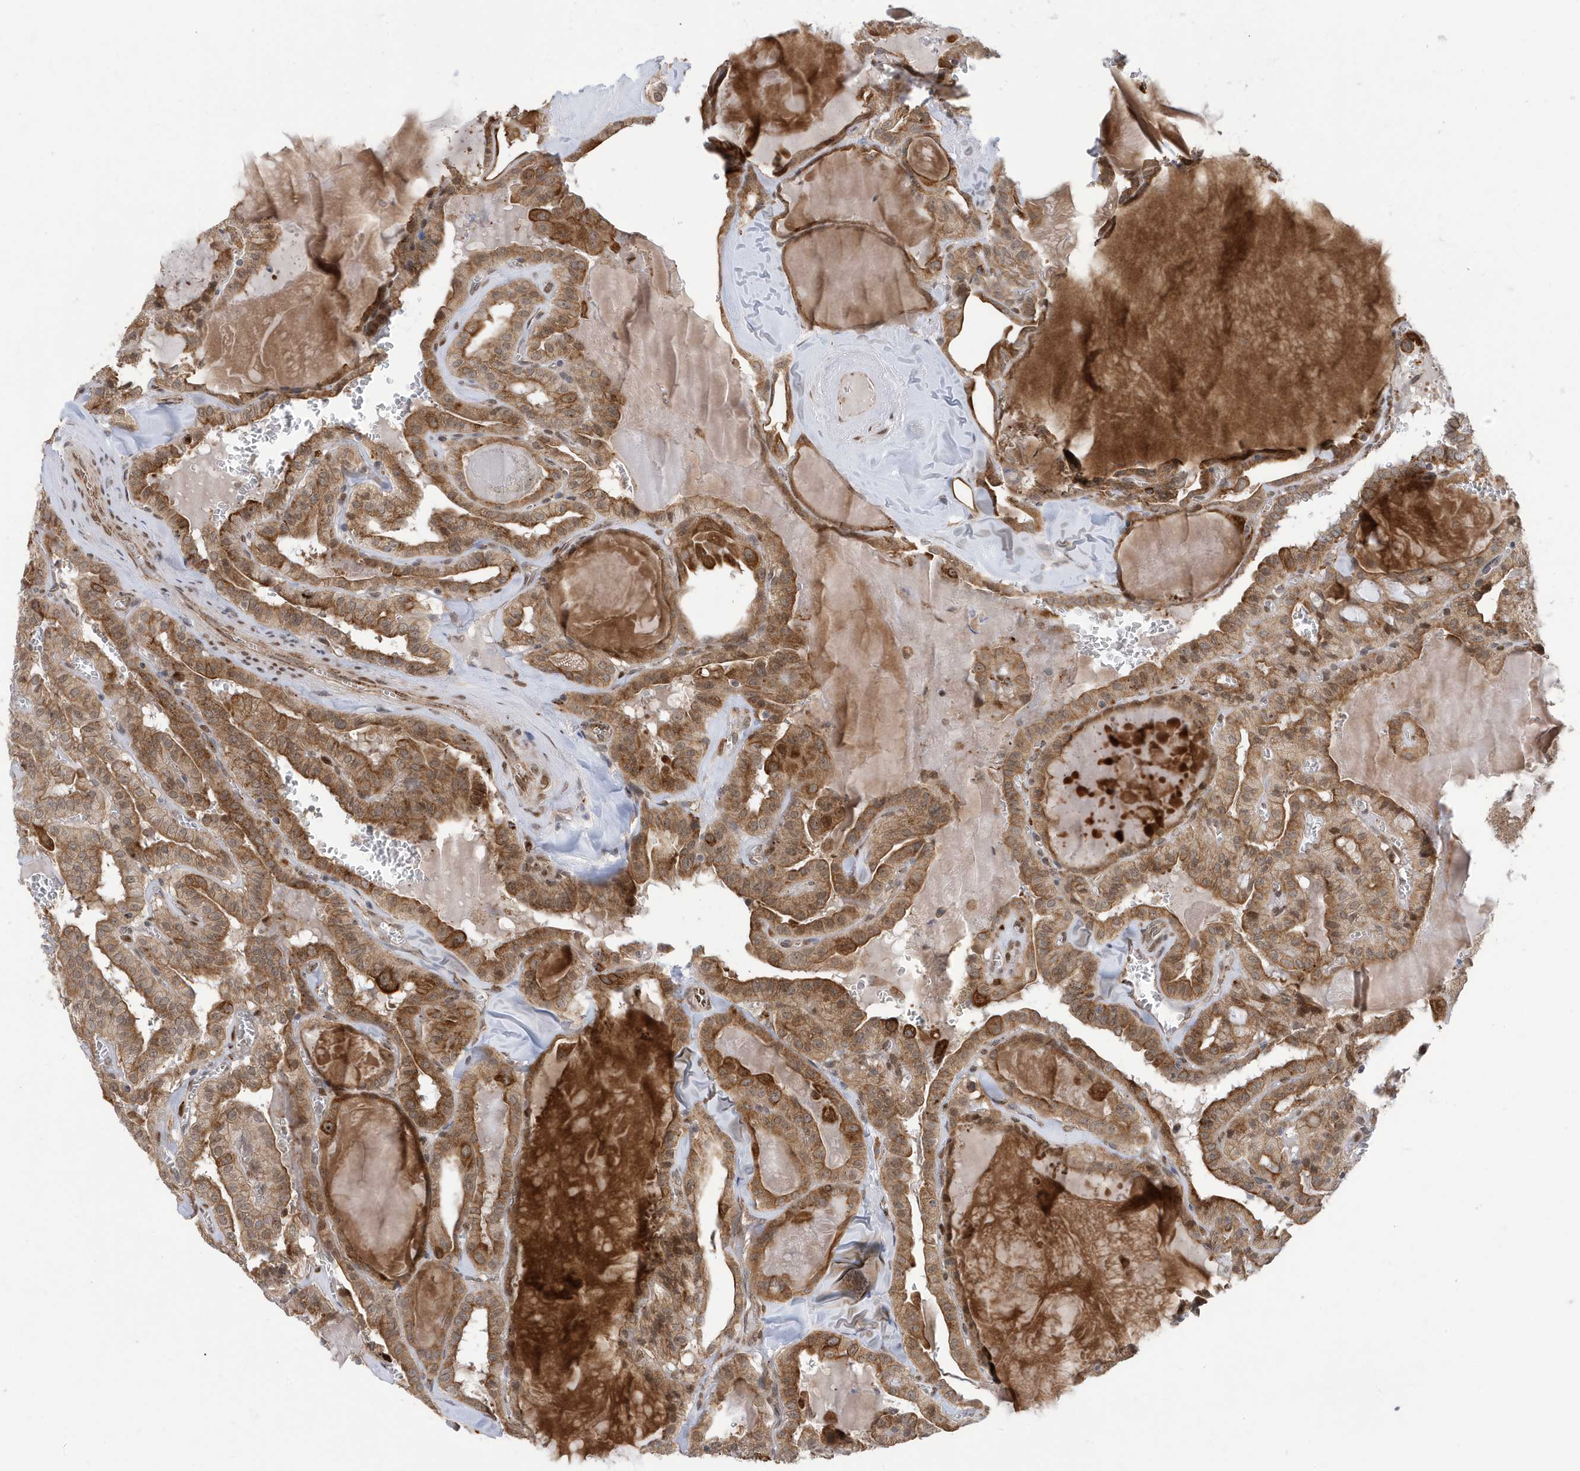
{"staining": {"intensity": "moderate", "quantity": ">75%", "location": "cytoplasmic/membranous,nuclear"}, "tissue": "thyroid cancer", "cell_type": "Tumor cells", "image_type": "cancer", "snomed": [{"axis": "morphology", "description": "Papillary adenocarcinoma, NOS"}, {"axis": "topography", "description": "Thyroid gland"}], "caption": "Protein expression analysis of human thyroid cancer (papillary adenocarcinoma) reveals moderate cytoplasmic/membranous and nuclear positivity in about >75% of tumor cells. (DAB (3,3'-diaminobenzidine) IHC, brown staining for protein, blue staining for nuclei).", "gene": "ZNF507", "patient": {"sex": "male", "age": 52}}